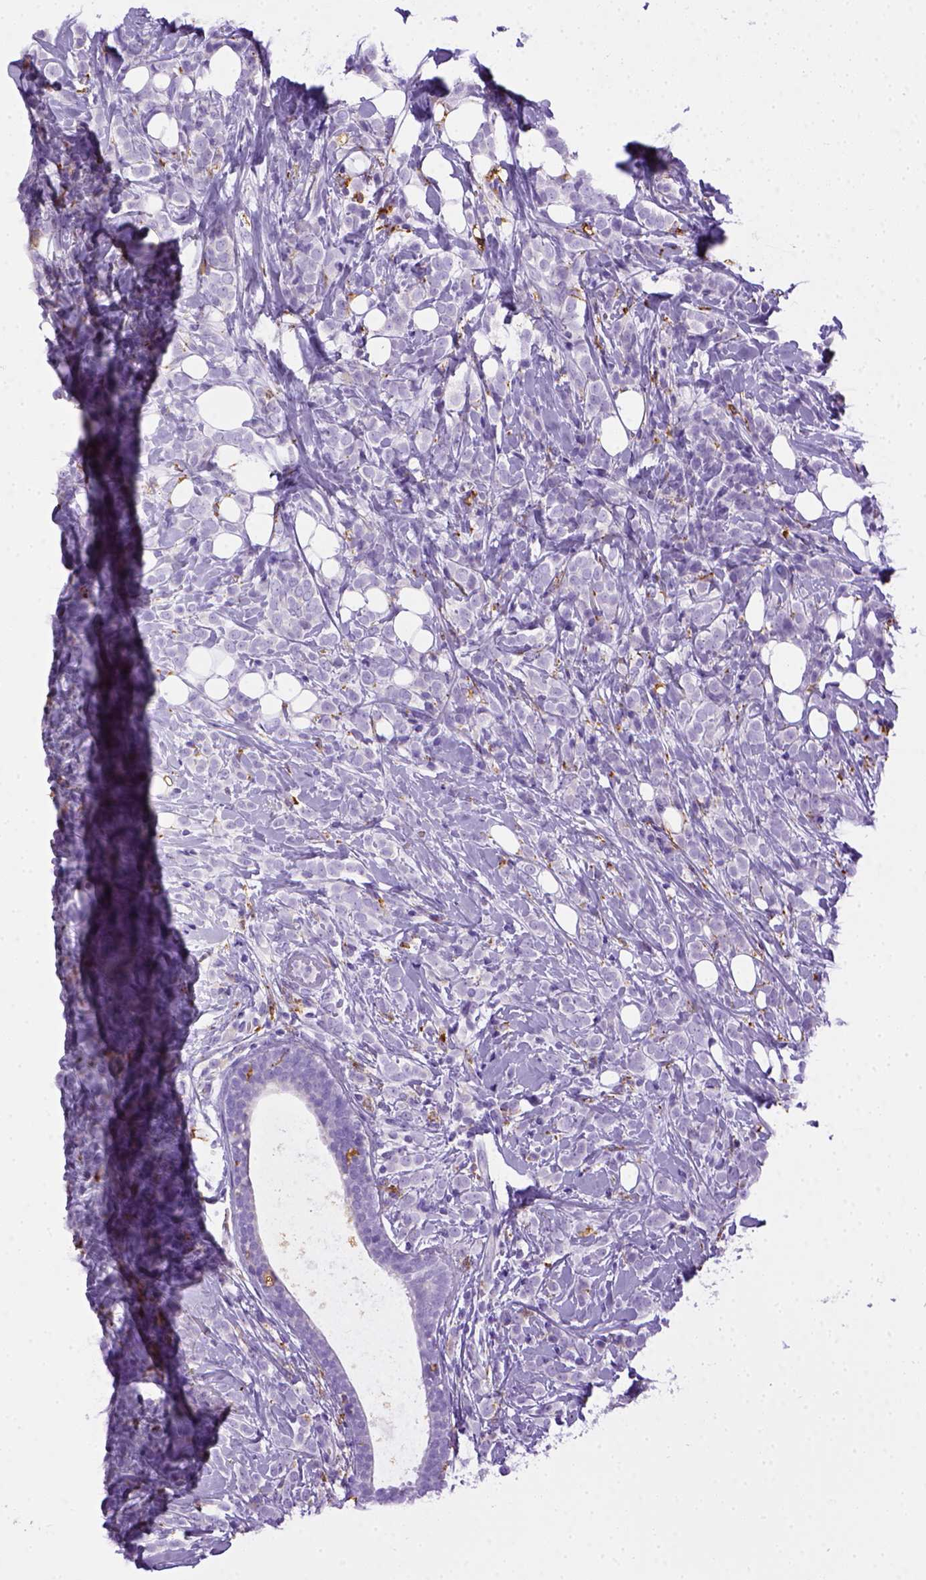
{"staining": {"intensity": "negative", "quantity": "none", "location": "none"}, "tissue": "breast cancer", "cell_type": "Tumor cells", "image_type": "cancer", "snomed": [{"axis": "morphology", "description": "Lobular carcinoma"}, {"axis": "topography", "description": "Breast"}], "caption": "Tumor cells show no significant staining in breast cancer (lobular carcinoma).", "gene": "CD68", "patient": {"sex": "female", "age": 49}}